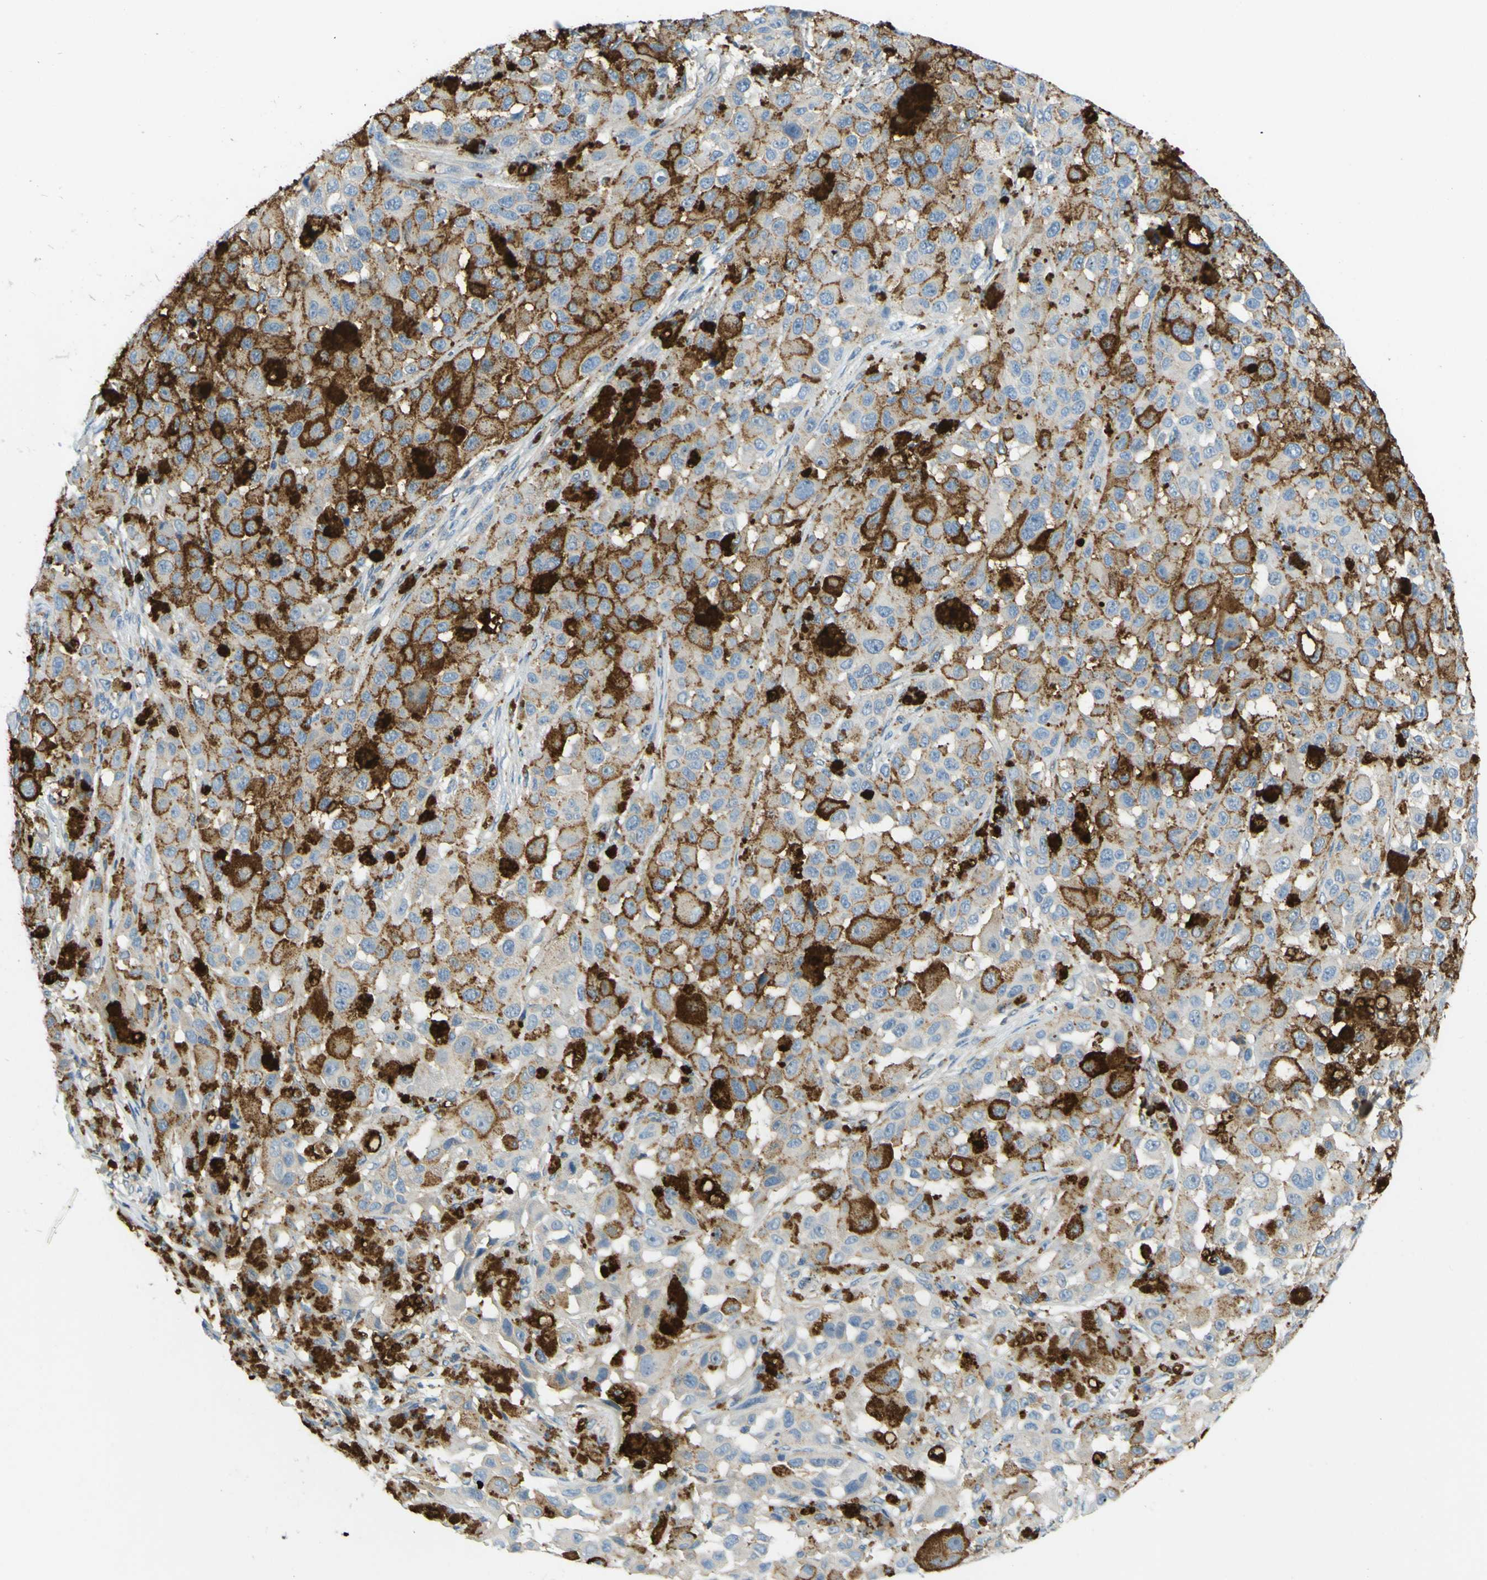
{"staining": {"intensity": "weak", "quantity": ">75%", "location": "cytoplasmic/membranous"}, "tissue": "melanoma", "cell_type": "Tumor cells", "image_type": "cancer", "snomed": [{"axis": "morphology", "description": "Malignant melanoma, NOS"}, {"axis": "topography", "description": "Skin"}], "caption": "This is a histology image of IHC staining of malignant melanoma, which shows weak positivity in the cytoplasmic/membranous of tumor cells.", "gene": "OGN", "patient": {"sex": "male", "age": 96}}